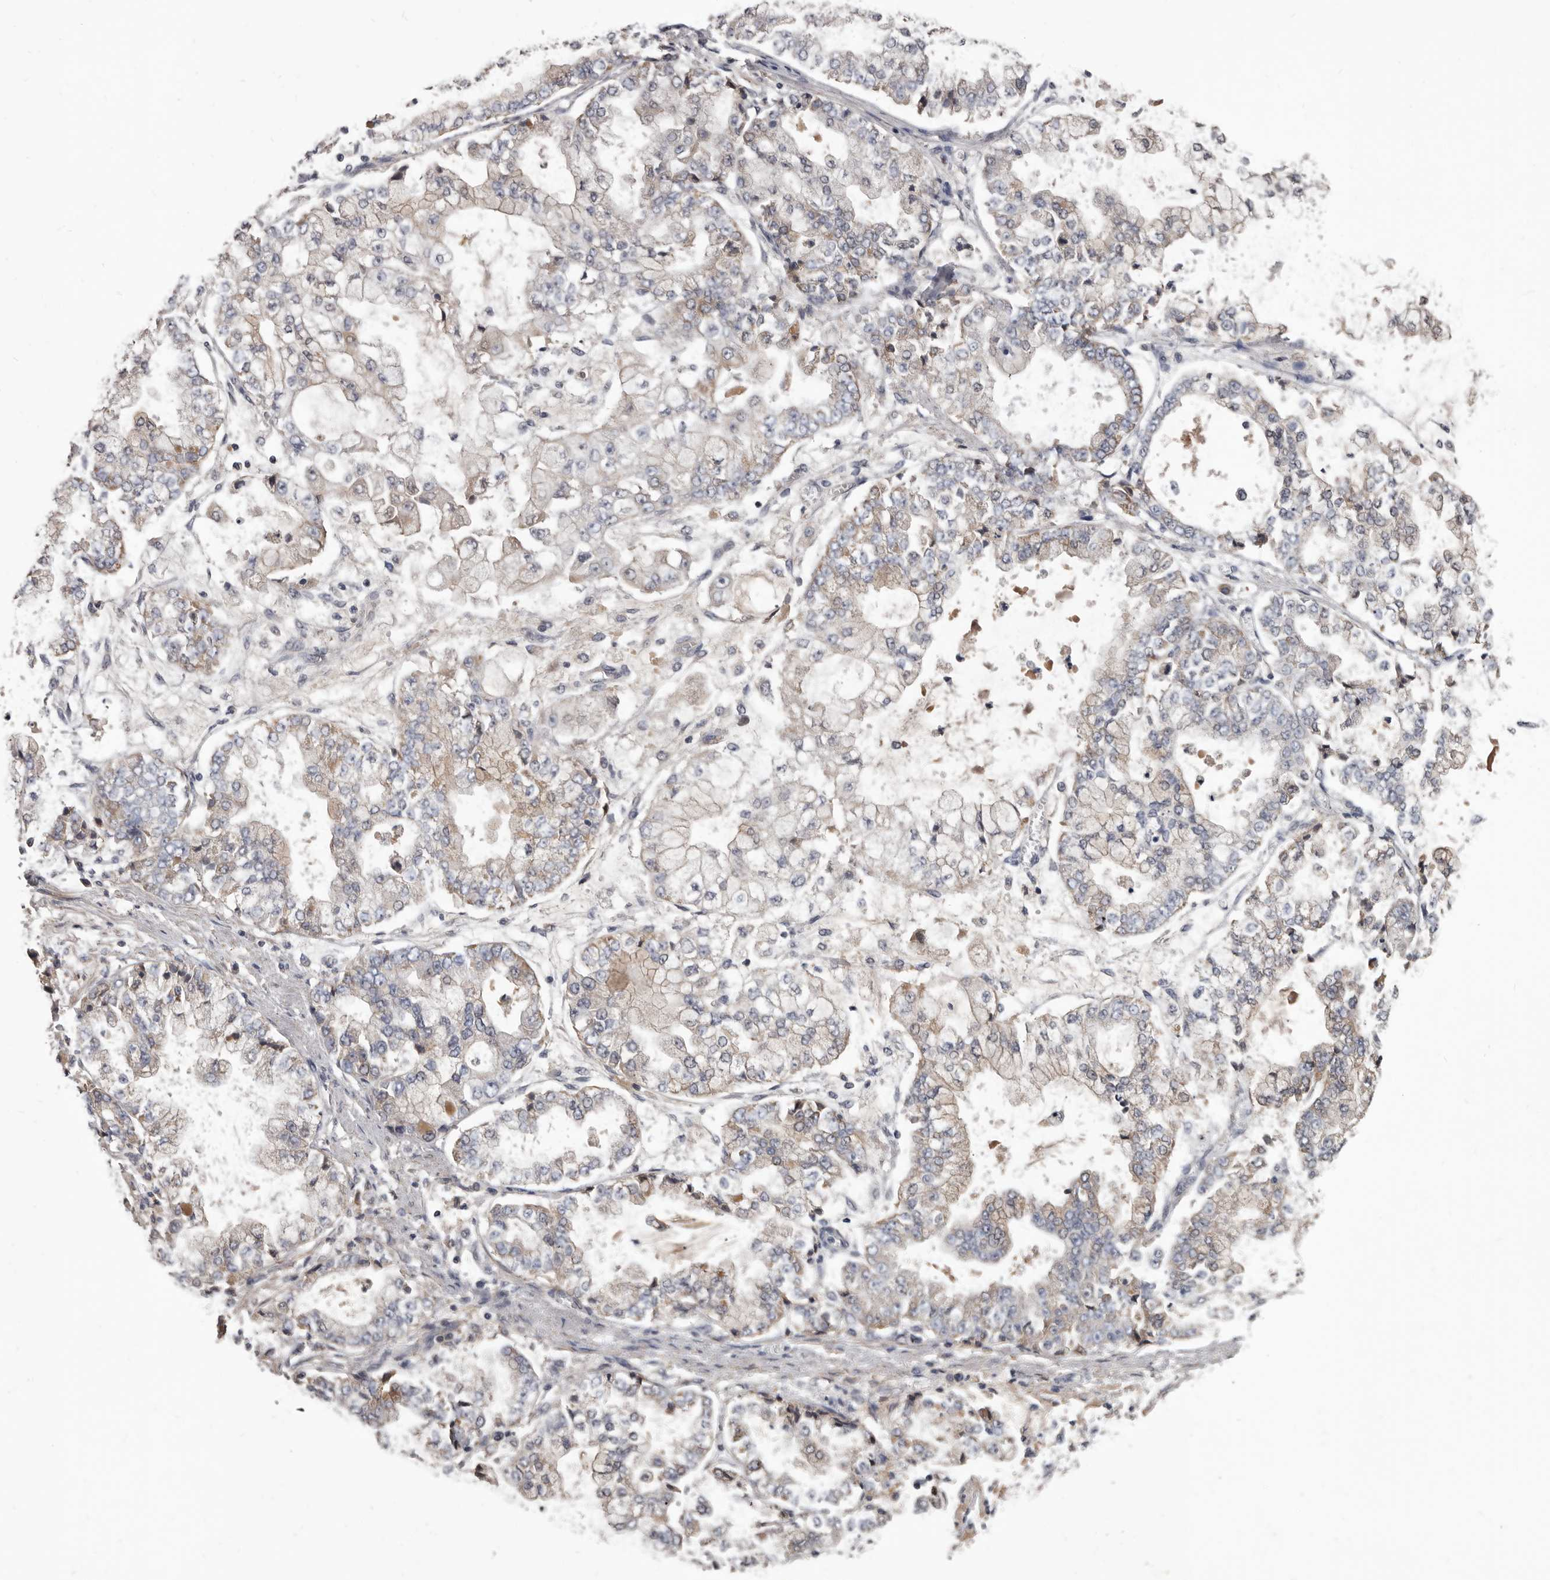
{"staining": {"intensity": "weak", "quantity": "<25%", "location": "cytoplasmic/membranous"}, "tissue": "stomach cancer", "cell_type": "Tumor cells", "image_type": "cancer", "snomed": [{"axis": "morphology", "description": "Adenocarcinoma, NOS"}, {"axis": "topography", "description": "Stomach"}], "caption": "Tumor cells are negative for brown protein staining in stomach cancer (adenocarcinoma). (Stains: DAB (3,3'-diaminobenzidine) IHC with hematoxylin counter stain, Microscopy: brightfield microscopy at high magnification).", "gene": "ALDH5A1", "patient": {"sex": "male", "age": 76}}